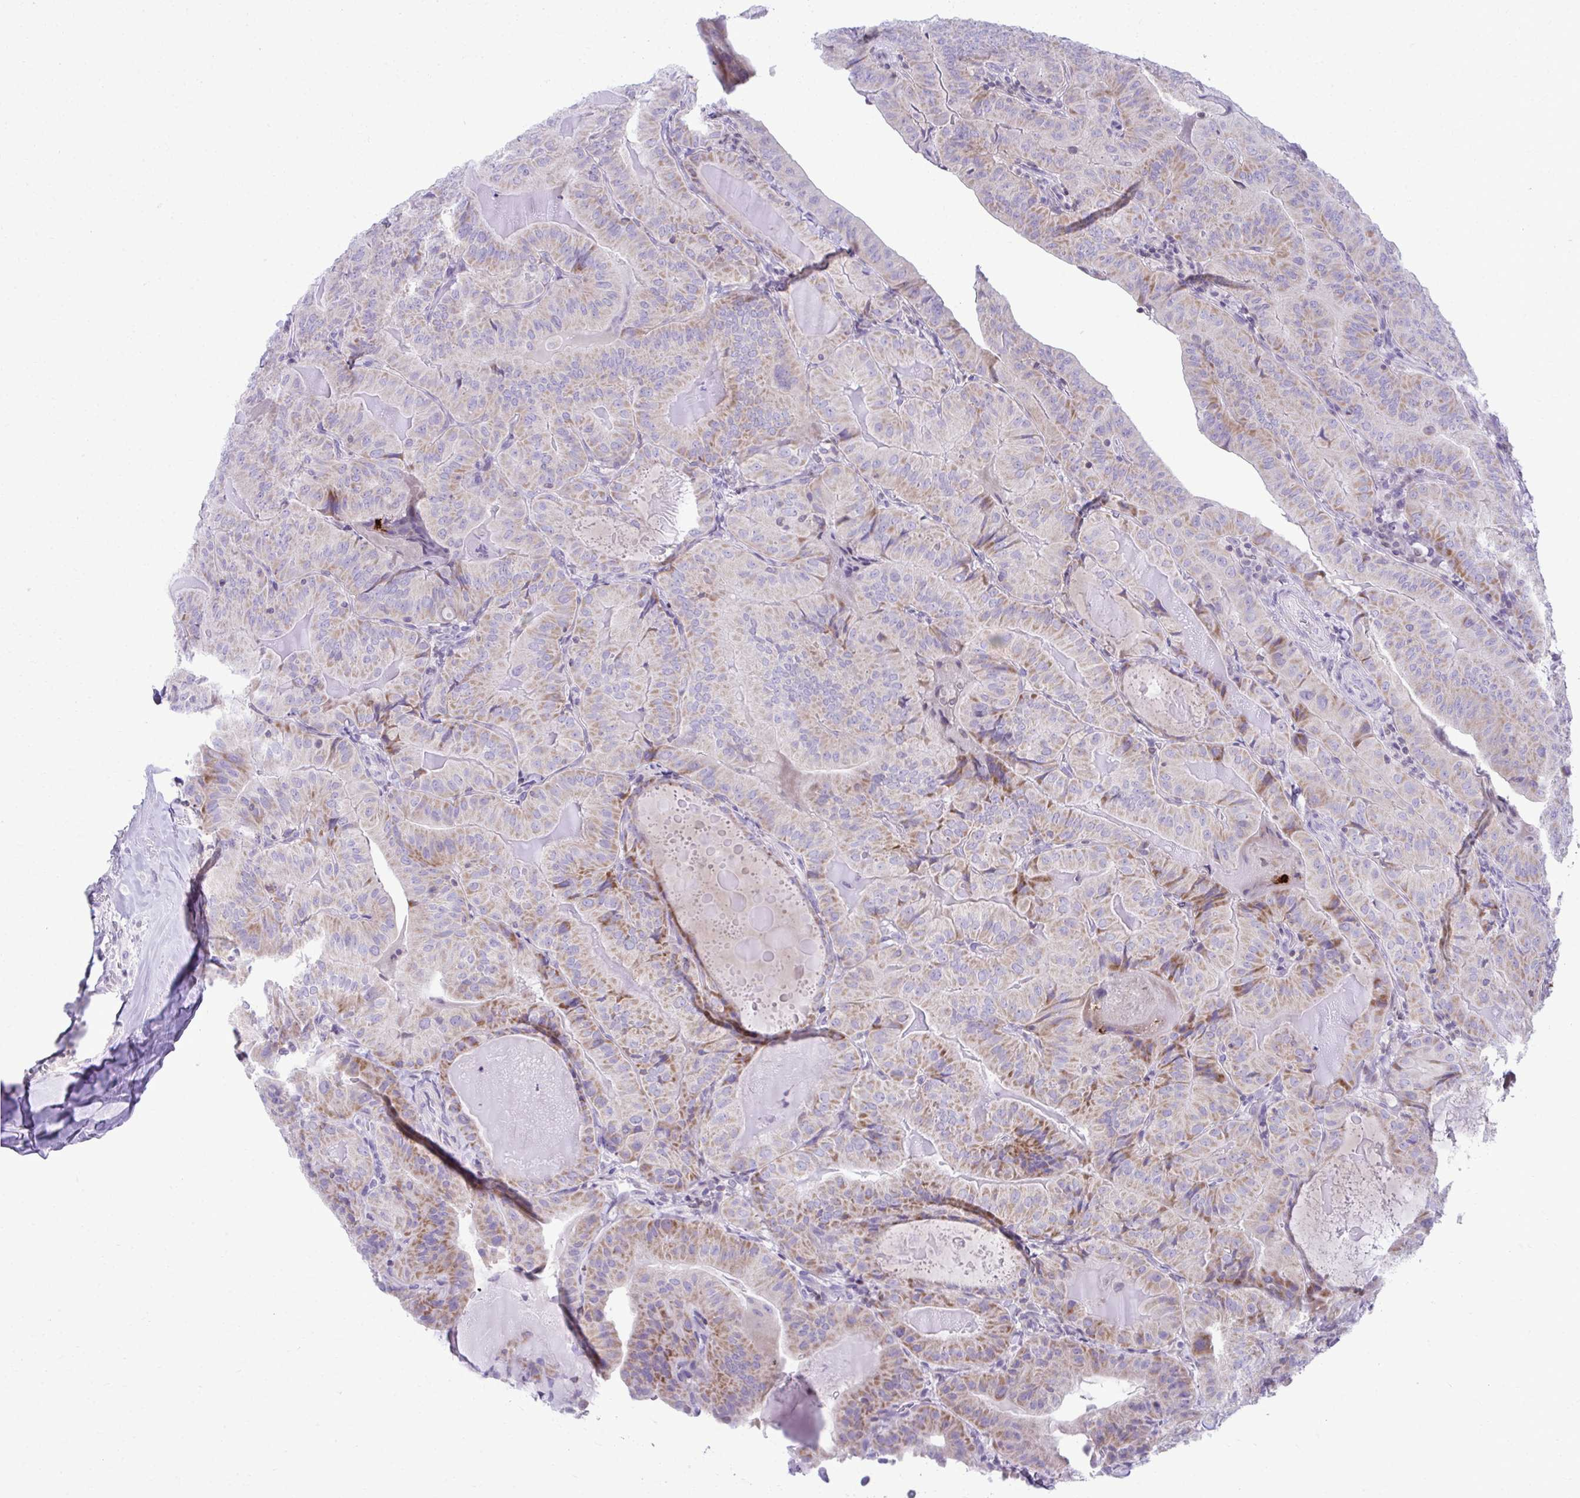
{"staining": {"intensity": "moderate", "quantity": "<25%", "location": "cytoplasmic/membranous"}, "tissue": "thyroid cancer", "cell_type": "Tumor cells", "image_type": "cancer", "snomed": [{"axis": "morphology", "description": "Papillary adenocarcinoma, NOS"}, {"axis": "topography", "description": "Thyroid gland"}], "caption": "This is a photomicrograph of immunohistochemistry (IHC) staining of thyroid cancer, which shows moderate positivity in the cytoplasmic/membranous of tumor cells.", "gene": "OR7A5", "patient": {"sex": "female", "age": 68}}